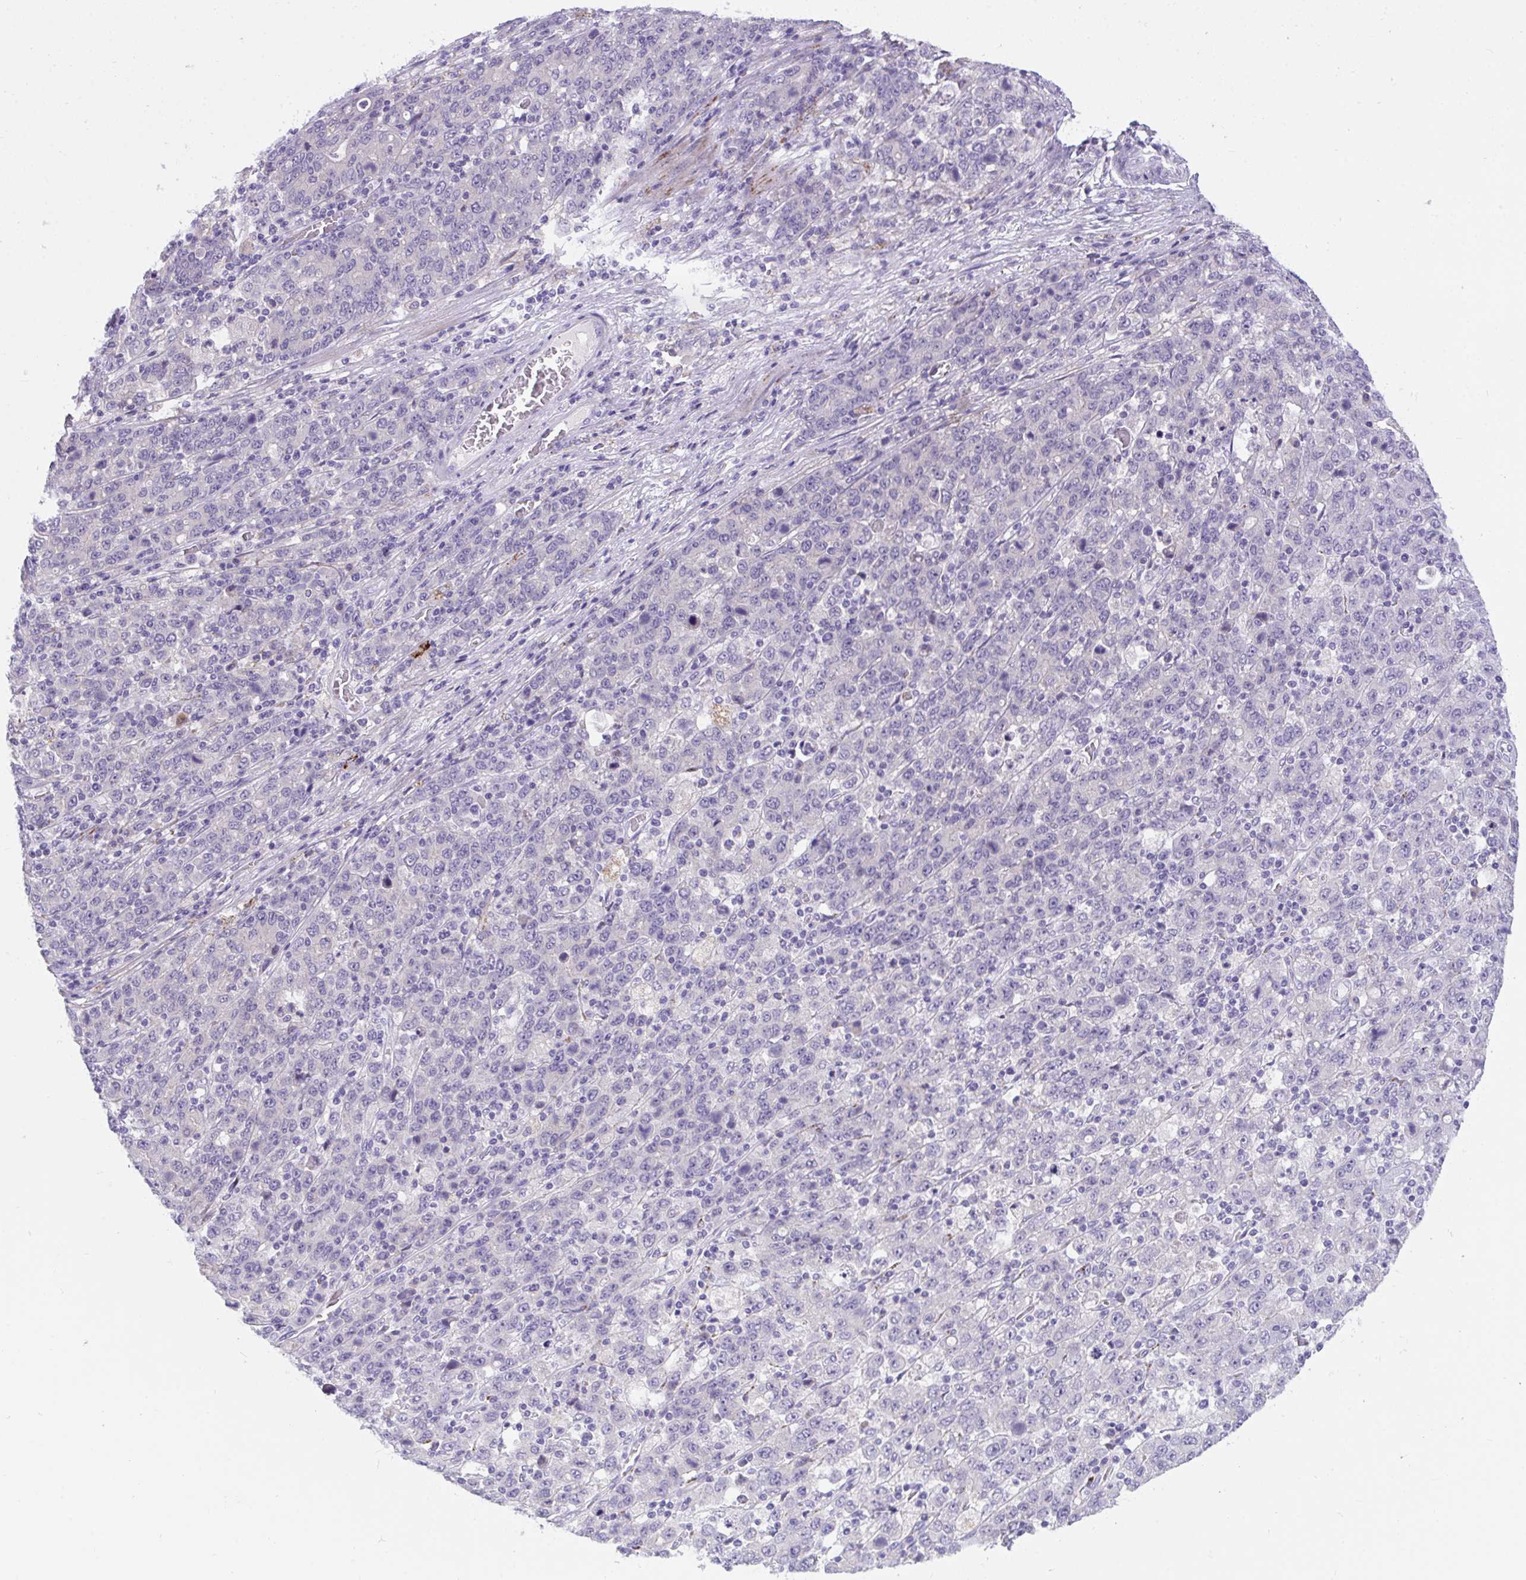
{"staining": {"intensity": "negative", "quantity": "none", "location": "none"}, "tissue": "stomach cancer", "cell_type": "Tumor cells", "image_type": "cancer", "snomed": [{"axis": "morphology", "description": "Adenocarcinoma, NOS"}, {"axis": "topography", "description": "Stomach, upper"}], "caption": "Histopathology image shows no significant protein expression in tumor cells of stomach cancer.", "gene": "SEMA6B", "patient": {"sex": "male", "age": 69}}